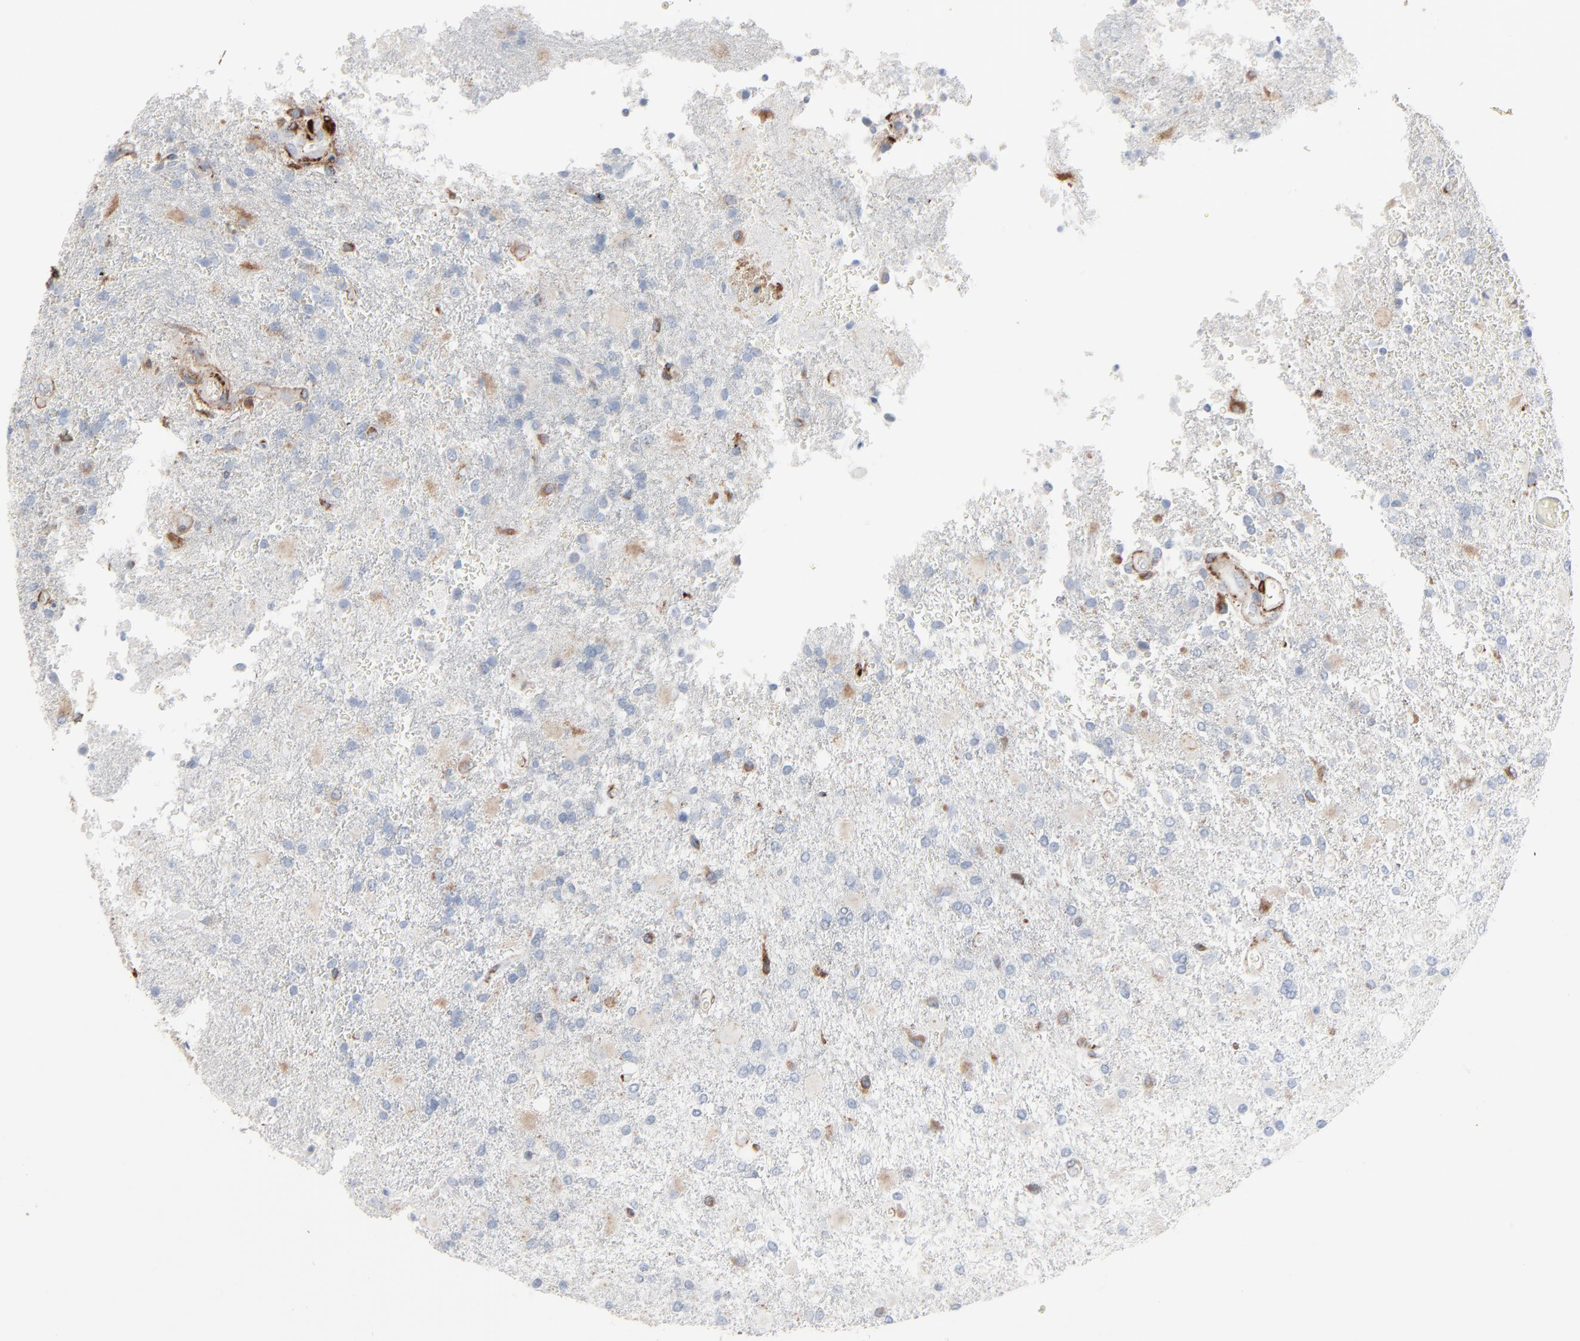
{"staining": {"intensity": "moderate", "quantity": "<25%", "location": "cytoplasmic/membranous"}, "tissue": "glioma", "cell_type": "Tumor cells", "image_type": "cancer", "snomed": [{"axis": "morphology", "description": "Glioma, malignant, High grade"}, {"axis": "topography", "description": "Cerebral cortex"}], "caption": "Brown immunohistochemical staining in glioma displays moderate cytoplasmic/membranous expression in approximately <25% of tumor cells.", "gene": "BGN", "patient": {"sex": "male", "age": 79}}